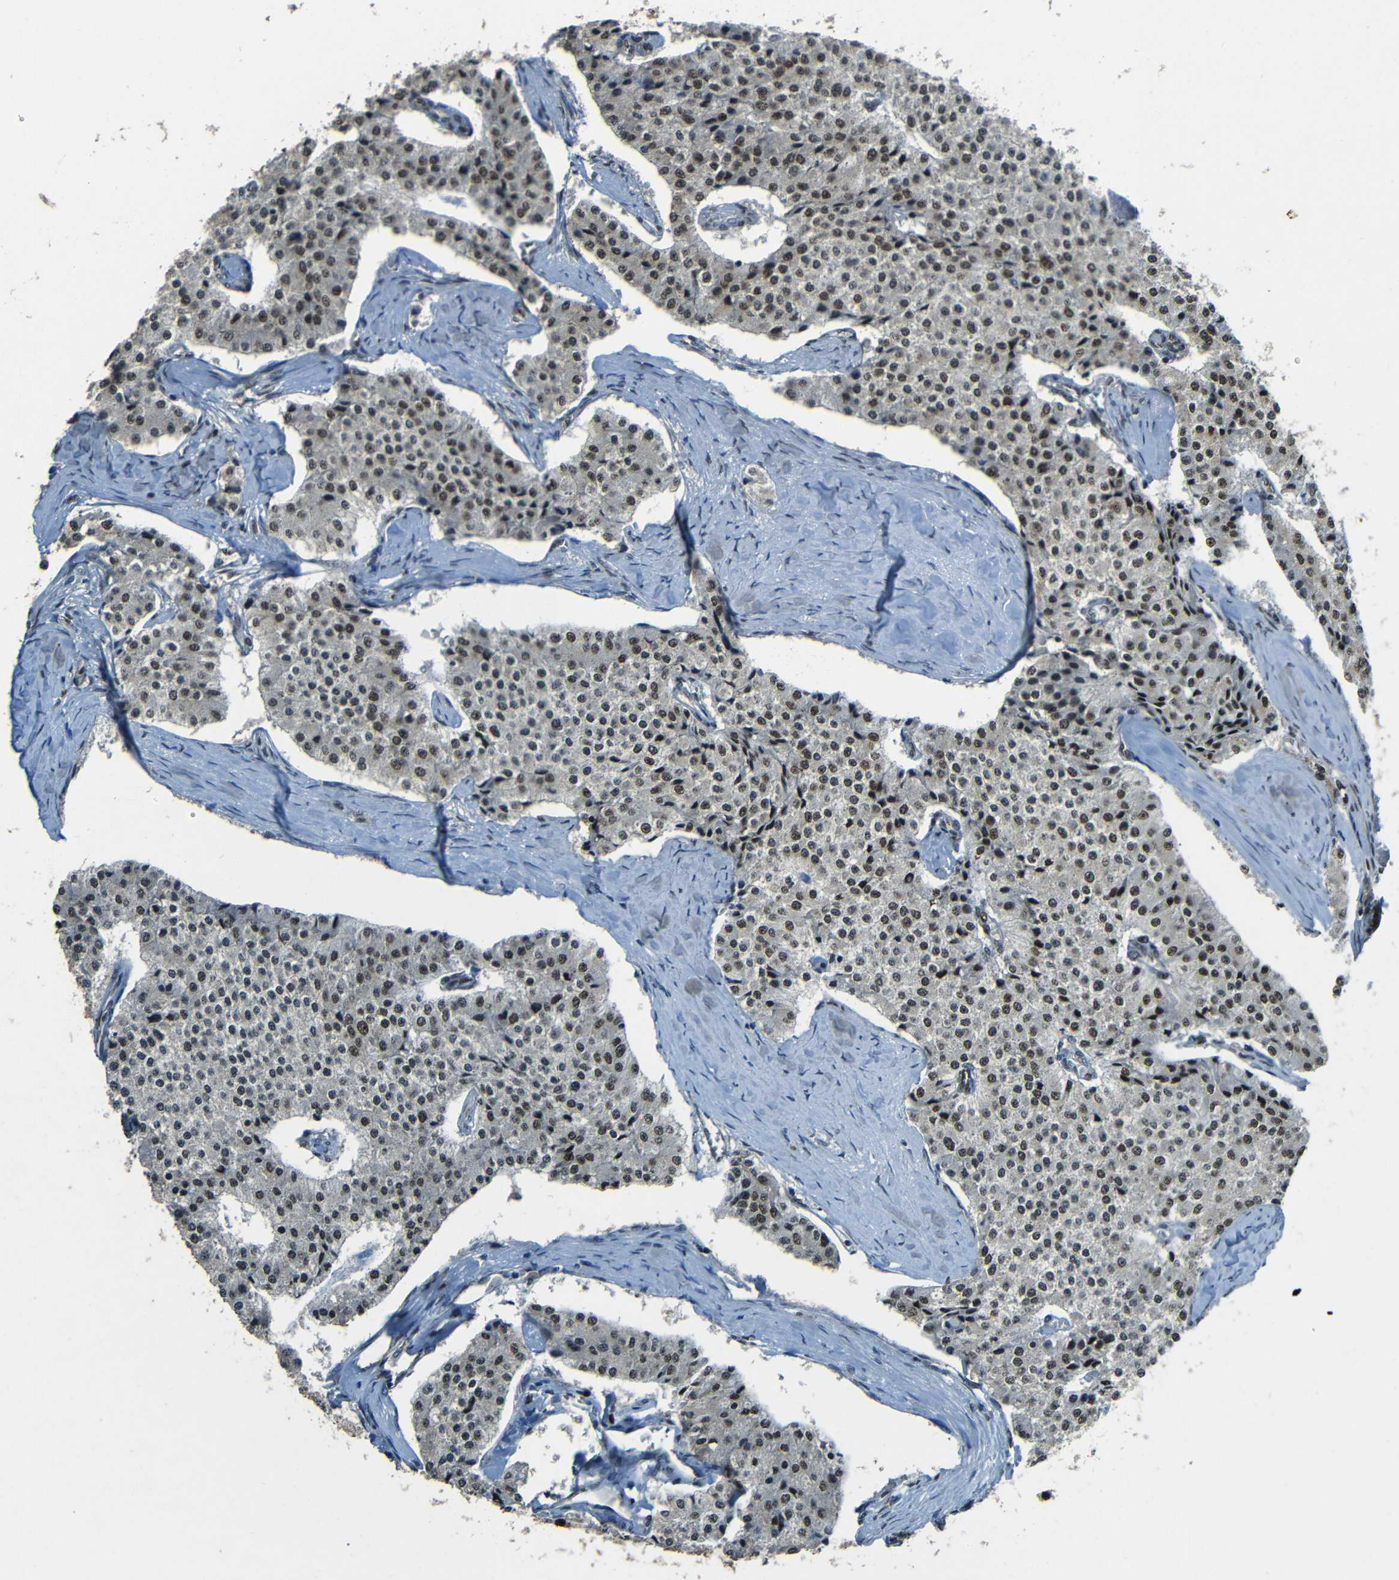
{"staining": {"intensity": "moderate", "quantity": ">75%", "location": "nuclear"}, "tissue": "carcinoid", "cell_type": "Tumor cells", "image_type": "cancer", "snomed": [{"axis": "morphology", "description": "Carcinoid, malignant, NOS"}, {"axis": "topography", "description": "Colon"}], "caption": "Human malignant carcinoid stained with a protein marker reveals moderate staining in tumor cells.", "gene": "PSIP1", "patient": {"sex": "female", "age": 52}}